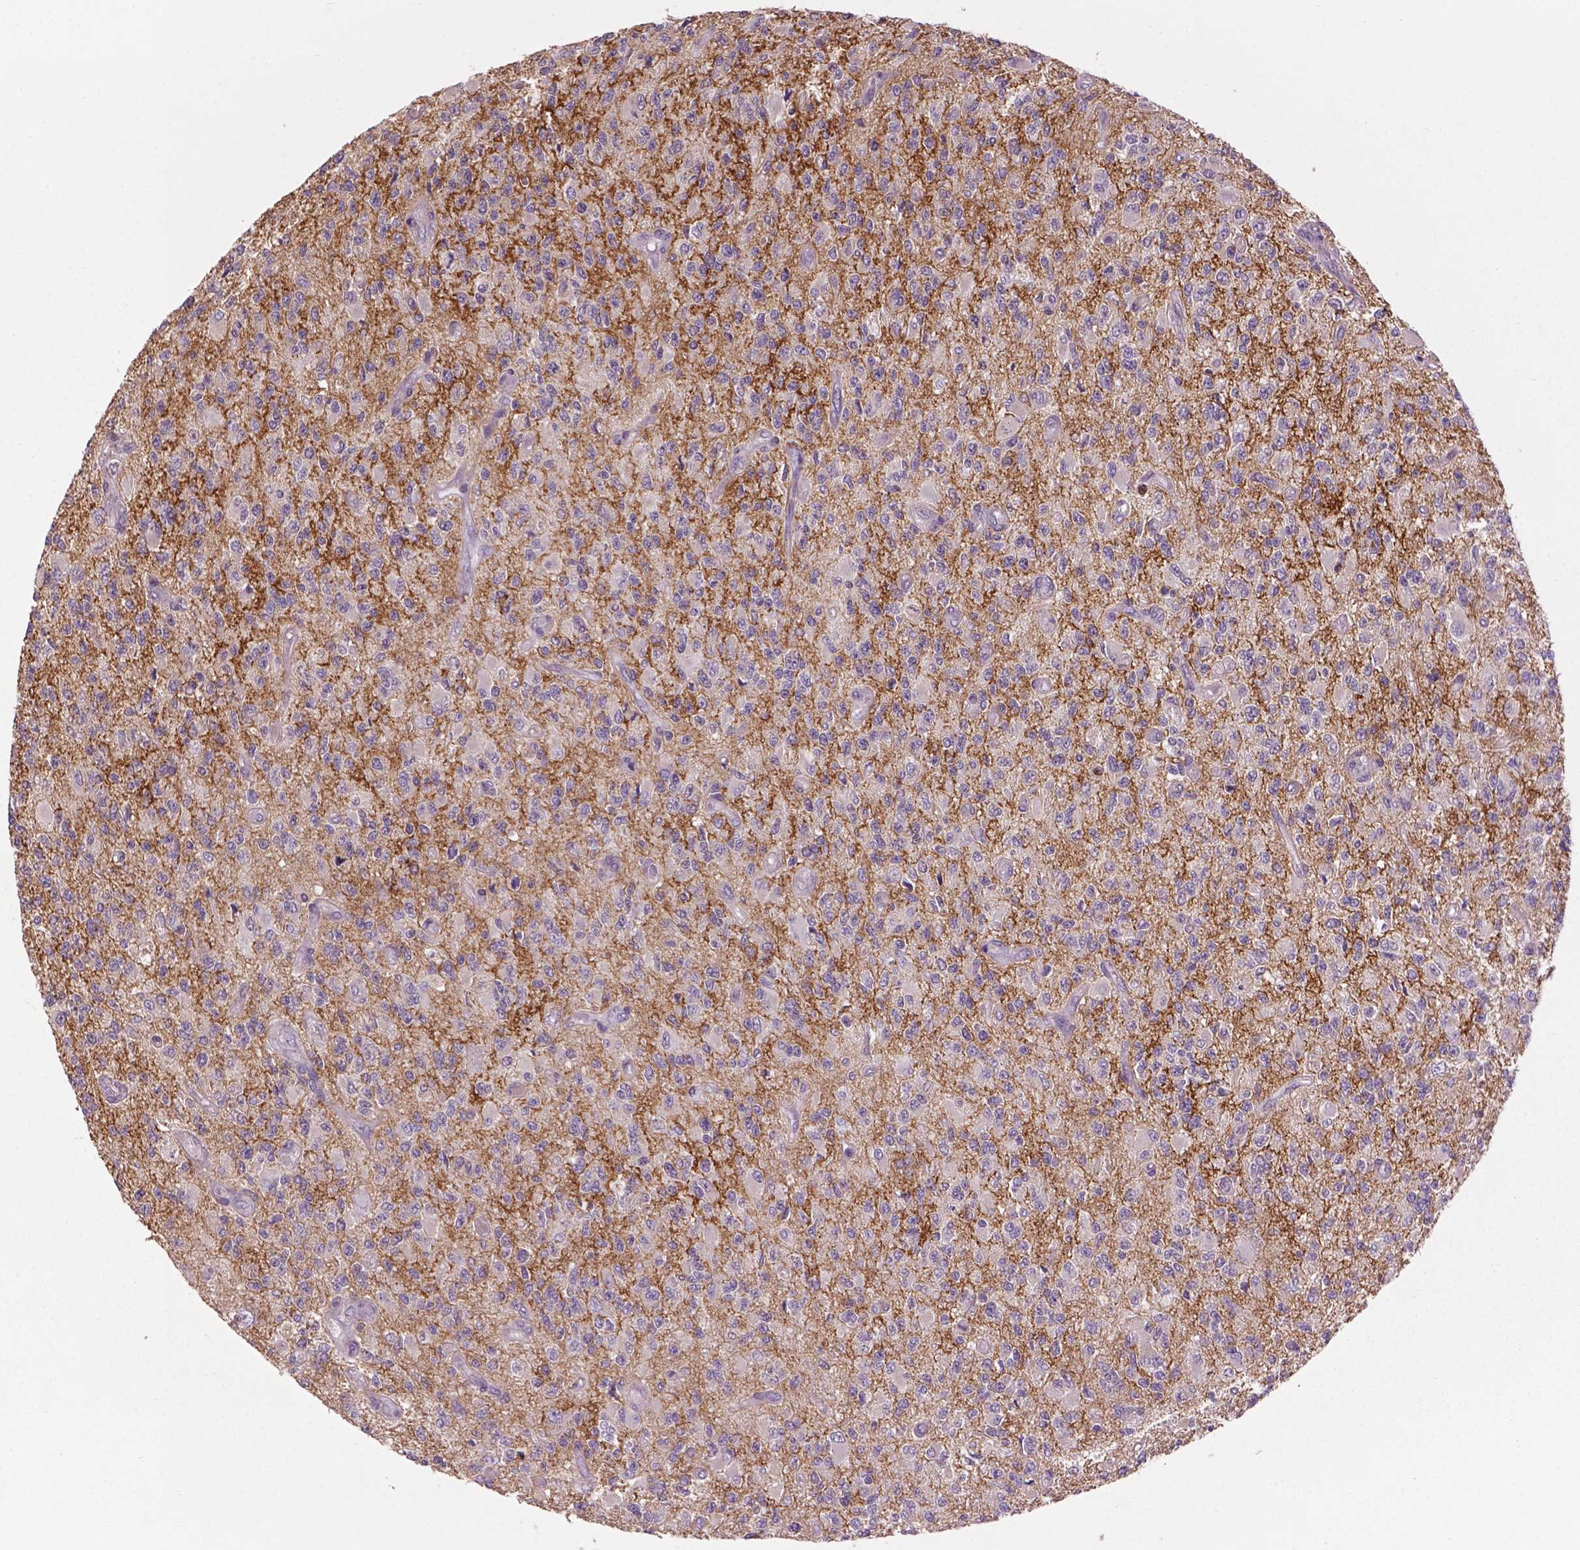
{"staining": {"intensity": "negative", "quantity": "none", "location": "none"}, "tissue": "glioma", "cell_type": "Tumor cells", "image_type": "cancer", "snomed": [{"axis": "morphology", "description": "Glioma, malignant, High grade"}, {"axis": "topography", "description": "Brain"}], "caption": "The IHC histopathology image has no significant expression in tumor cells of high-grade glioma (malignant) tissue. Nuclei are stained in blue.", "gene": "LRRC3C", "patient": {"sex": "female", "age": 63}}